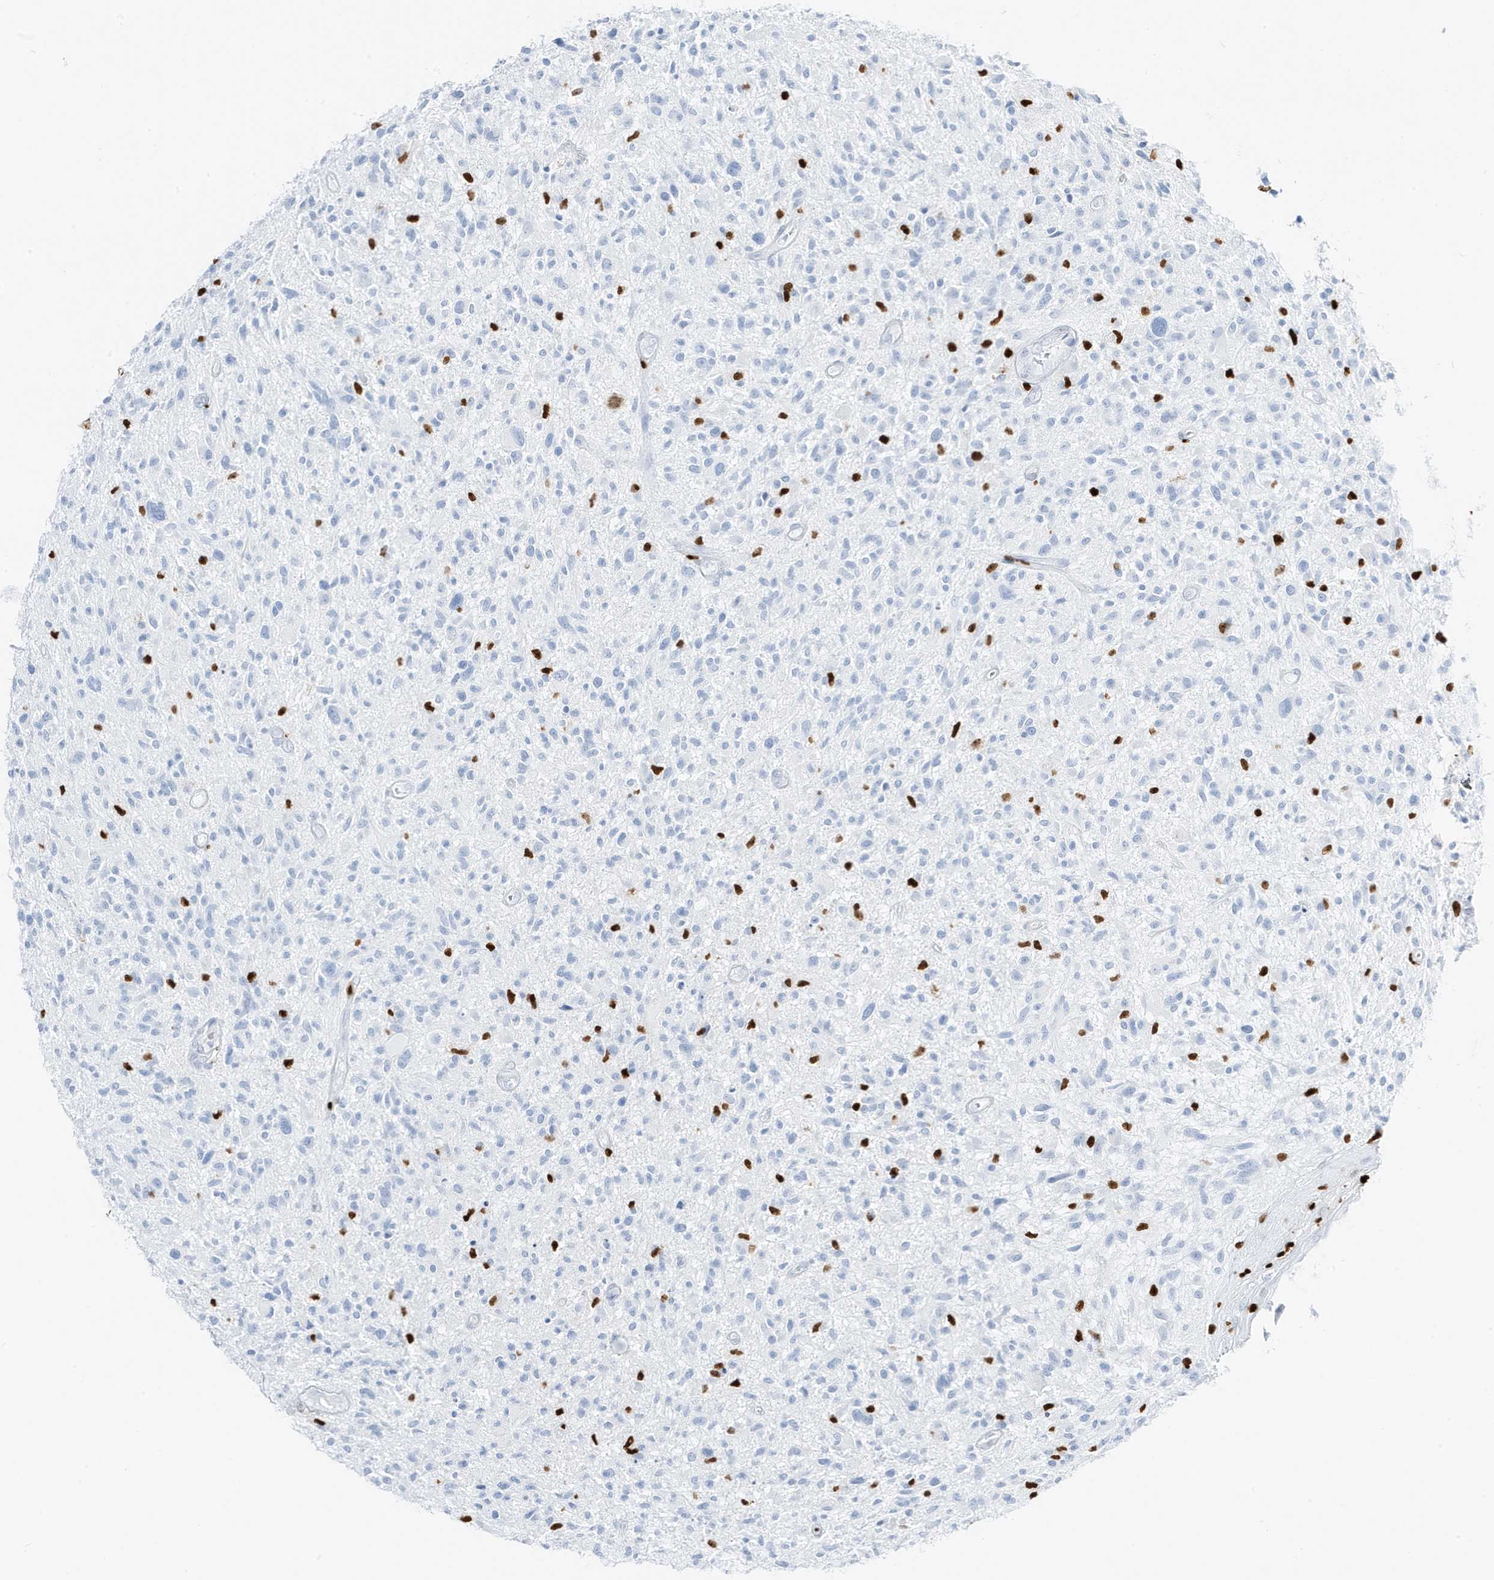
{"staining": {"intensity": "negative", "quantity": "none", "location": "none"}, "tissue": "glioma", "cell_type": "Tumor cells", "image_type": "cancer", "snomed": [{"axis": "morphology", "description": "Glioma, malignant, High grade"}, {"axis": "topography", "description": "Brain"}], "caption": "Malignant high-grade glioma was stained to show a protein in brown. There is no significant staining in tumor cells.", "gene": "MNDA", "patient": {"sex": "male", "age": 47}}